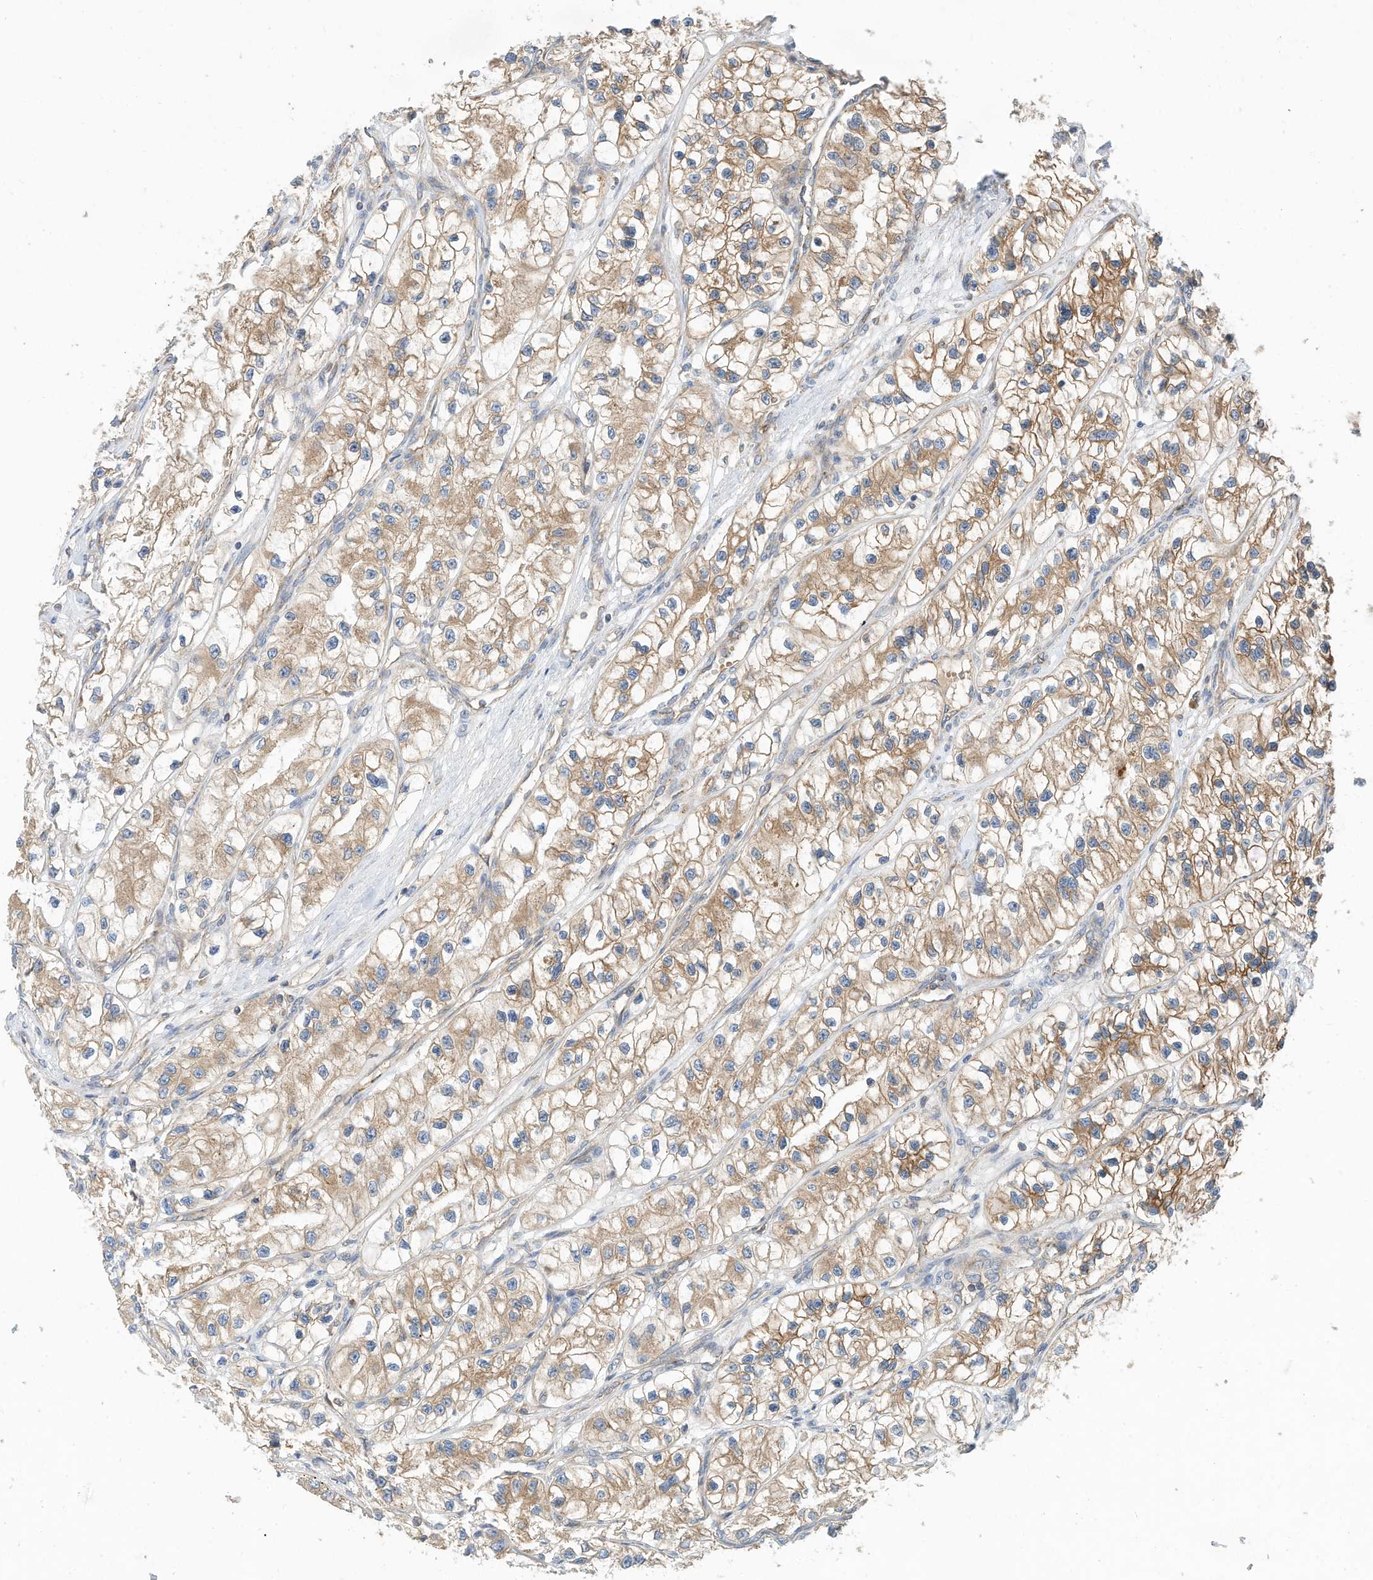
{"staining": {"intensity": "moderate", "quantity": ">75%", "location": "cytoplasmic/membranous"}, "tissue": "renal cancer", "cell_type": "Tumor cells", "image_type": "cancer", "snomed": [{"axis": "morphology", "description": "Adenocarcinoma, NOS"}, {"axis": "topography", "description": "Kidney"}], "caption": "Immunohistochemical staining of human renal adenocarcinoma exhibits moderate cytoplasmic/membranous protein expression in approximately >75% of tumor cells. (DAB (3,3'-diaminobenzidine) IHC with brightfield microscopy, high magnification).", "gene": "CPAMD8", "patient": {"sex": "female", "age": 57}}